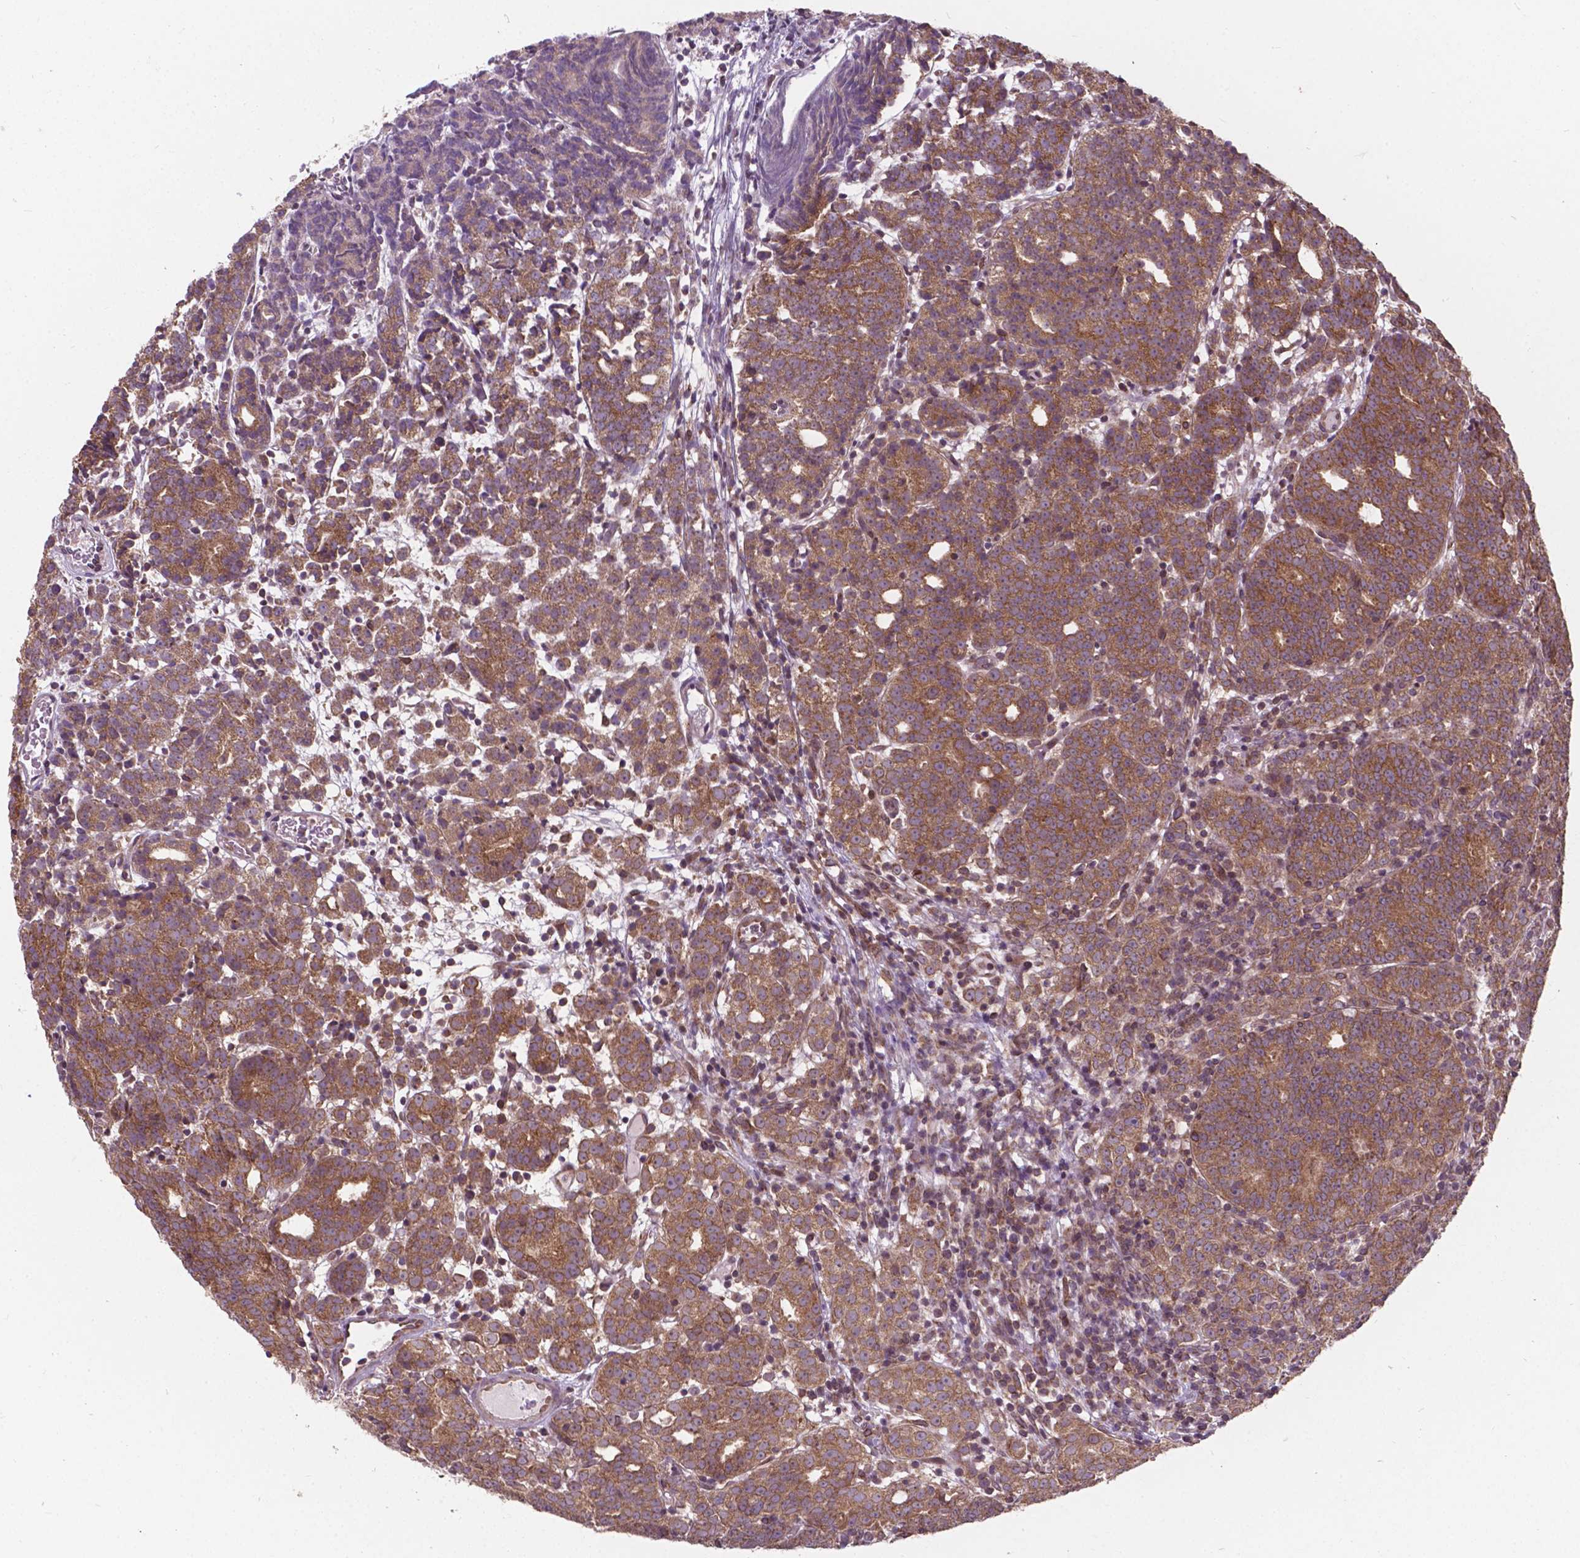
{"staining": {"intensity": "moderate", "quantity": "25%-75%", "location": "cytoplasmic/membranous"}, "tissue": "prostate cancer", "cell_type": "Tumor cells", "image_type": "cancer", "snomed": [{"axis": "morphology", "description": "Adenocarcinoma, High grade"}, {"axis": "topography", "description": "Prostate"}], "caption": "IHC (DAB (3,3'-diaminobenzidine)) staining of human prostate adenocarcinoma (high-grade) demonstrates moderate cytoplasmic/membranous protein staining in approximately 25%-75% of tumor cells.", "gene": "MRPL33", "patient": {"sex": "male", "age": 53}}